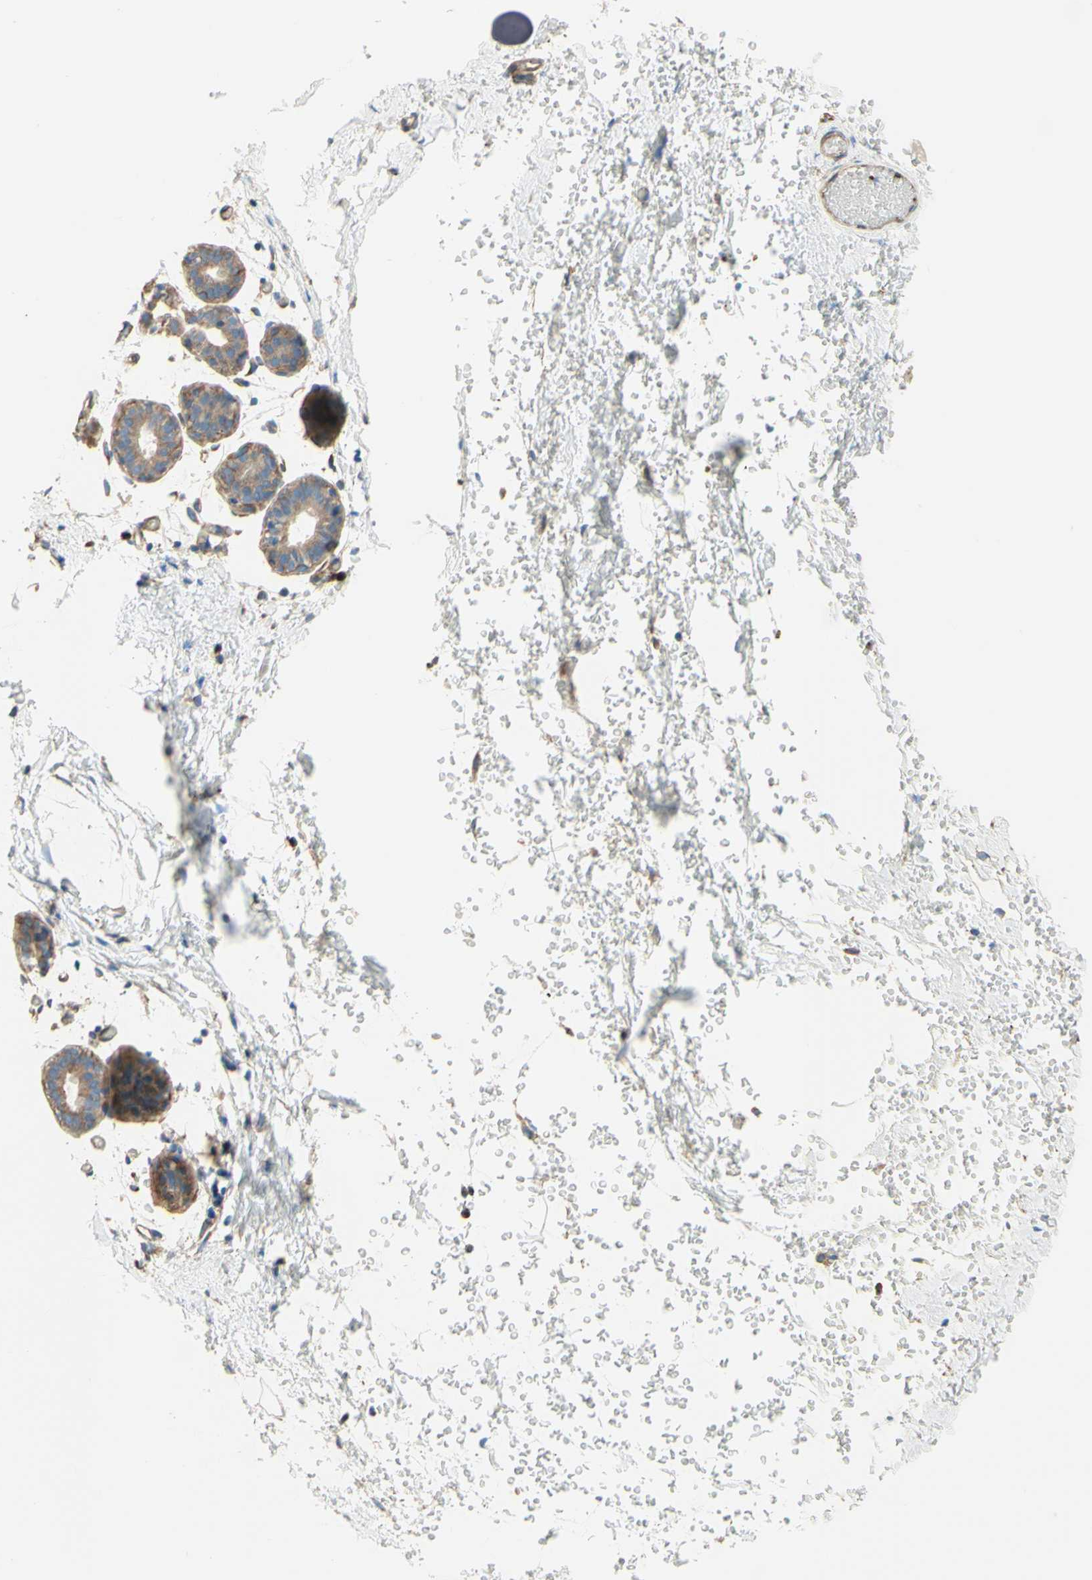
{"staining": {"intensity": "weak", "quantity": ">75%", "location": "cytoplasmic/membranous"}, "tissue": "breast", "cell_type": "Adipocytes", "image_type": "normal", "snomed": [{"axis": "morphology", "description": "Normal tissue, NOS"}, {"axis": "topography", "description": "Breast"}], "caption": "A micrograph showing weak cytoplasmic/membranous positivity in about >75% of adipocytes in unremarkable breast, as visualized by brown immunohistochemical staining.", "gene": "ENDOD1", "patient": {"sex": "female", "age": 27}}